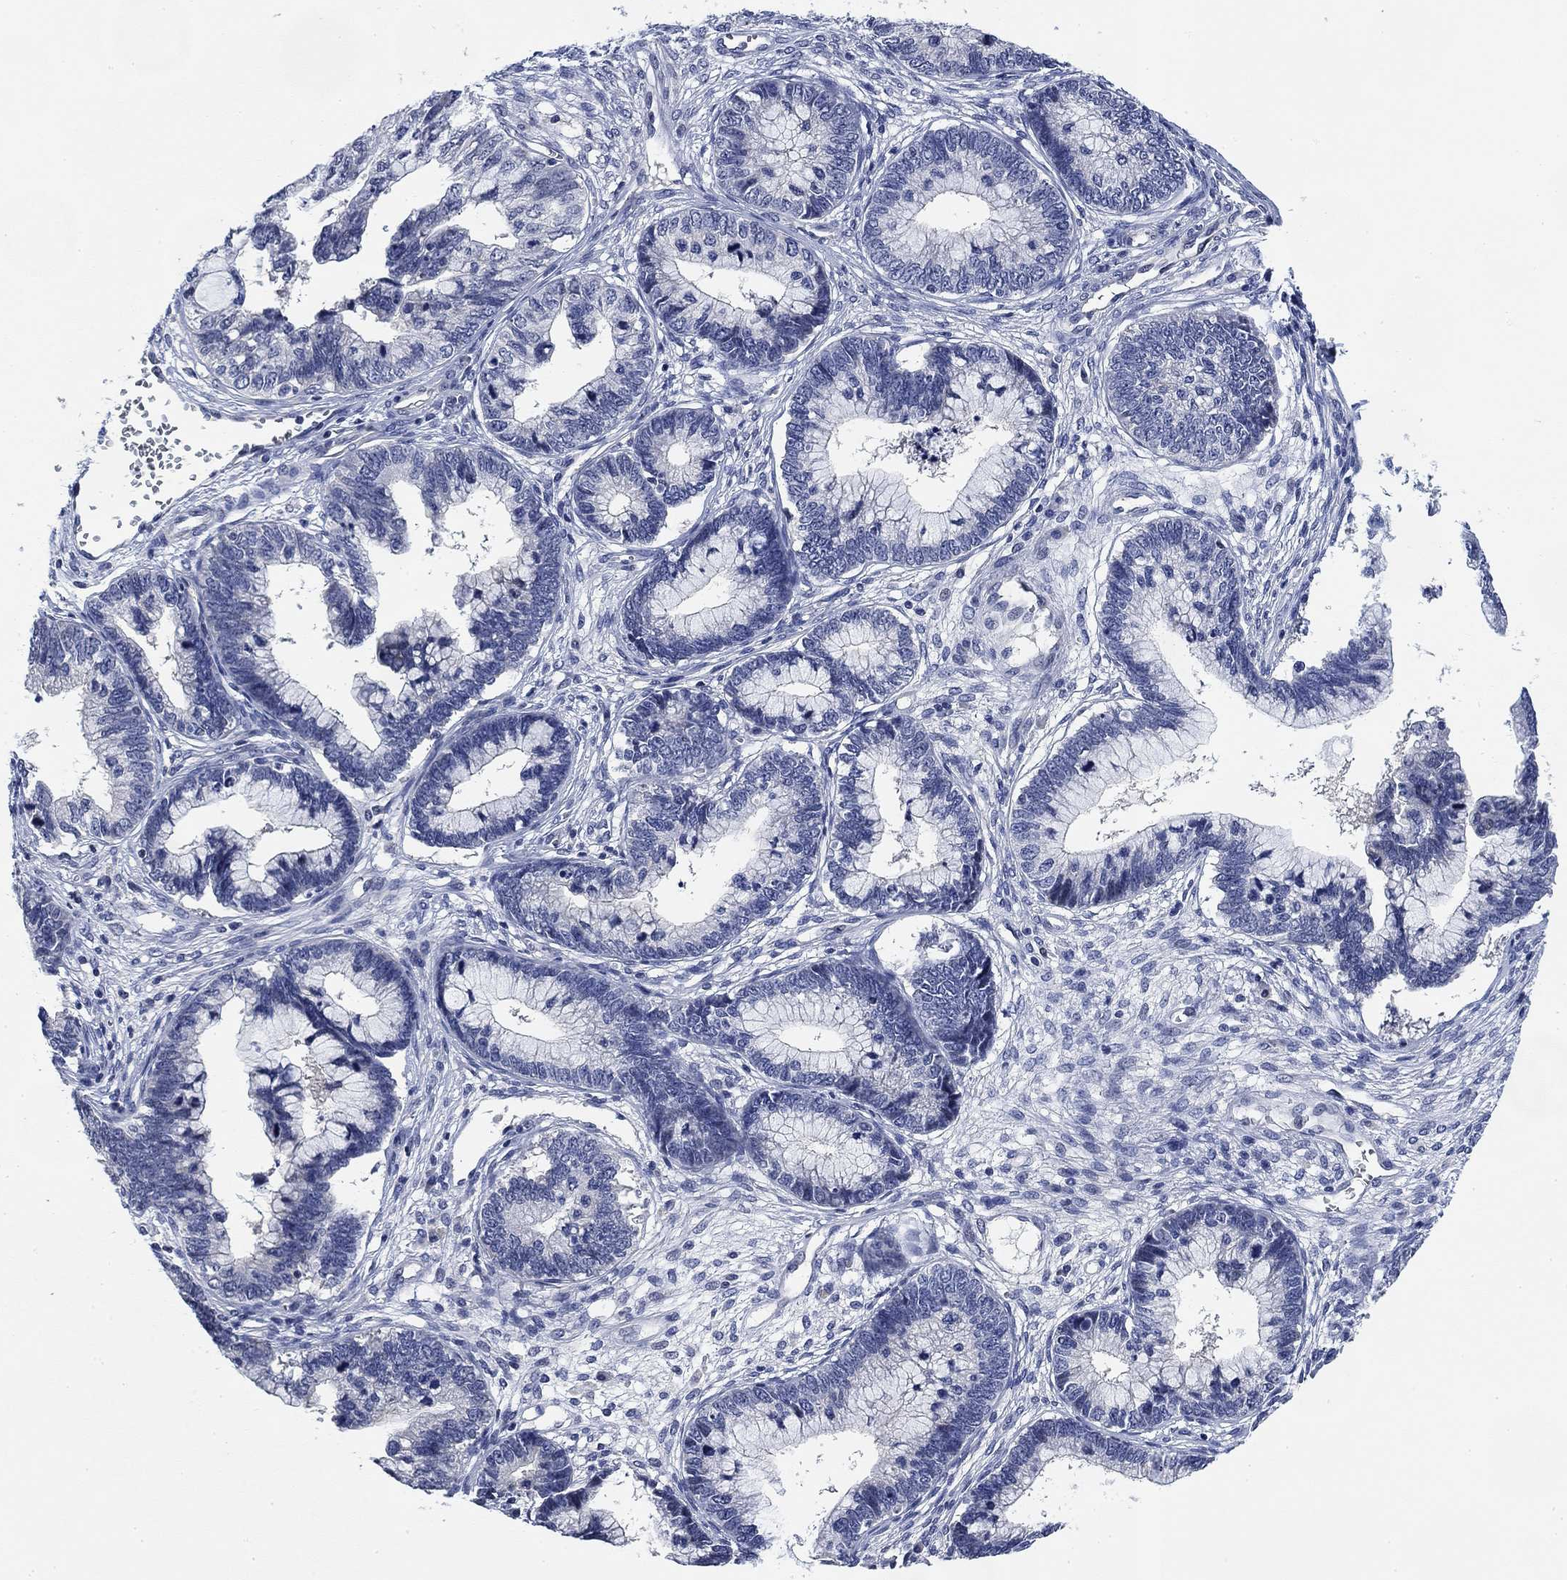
{"staining": {"intensity": "negative", "quantity": "none", "location": "none"}, "tissue": "cervical cancer", "cell_type": "Tumor cells", "image_type": "cancer", "snomed": [{"axis": "morphology", "description": "Adenocarcinoma, NOS"}, {"axis": "topography", "description": "Cervix"}], "caption": "Tumor cells show no significant staining in cervical cancer.", "gene": "DAZL", "patient": {"sex": "female", "age": 44}}